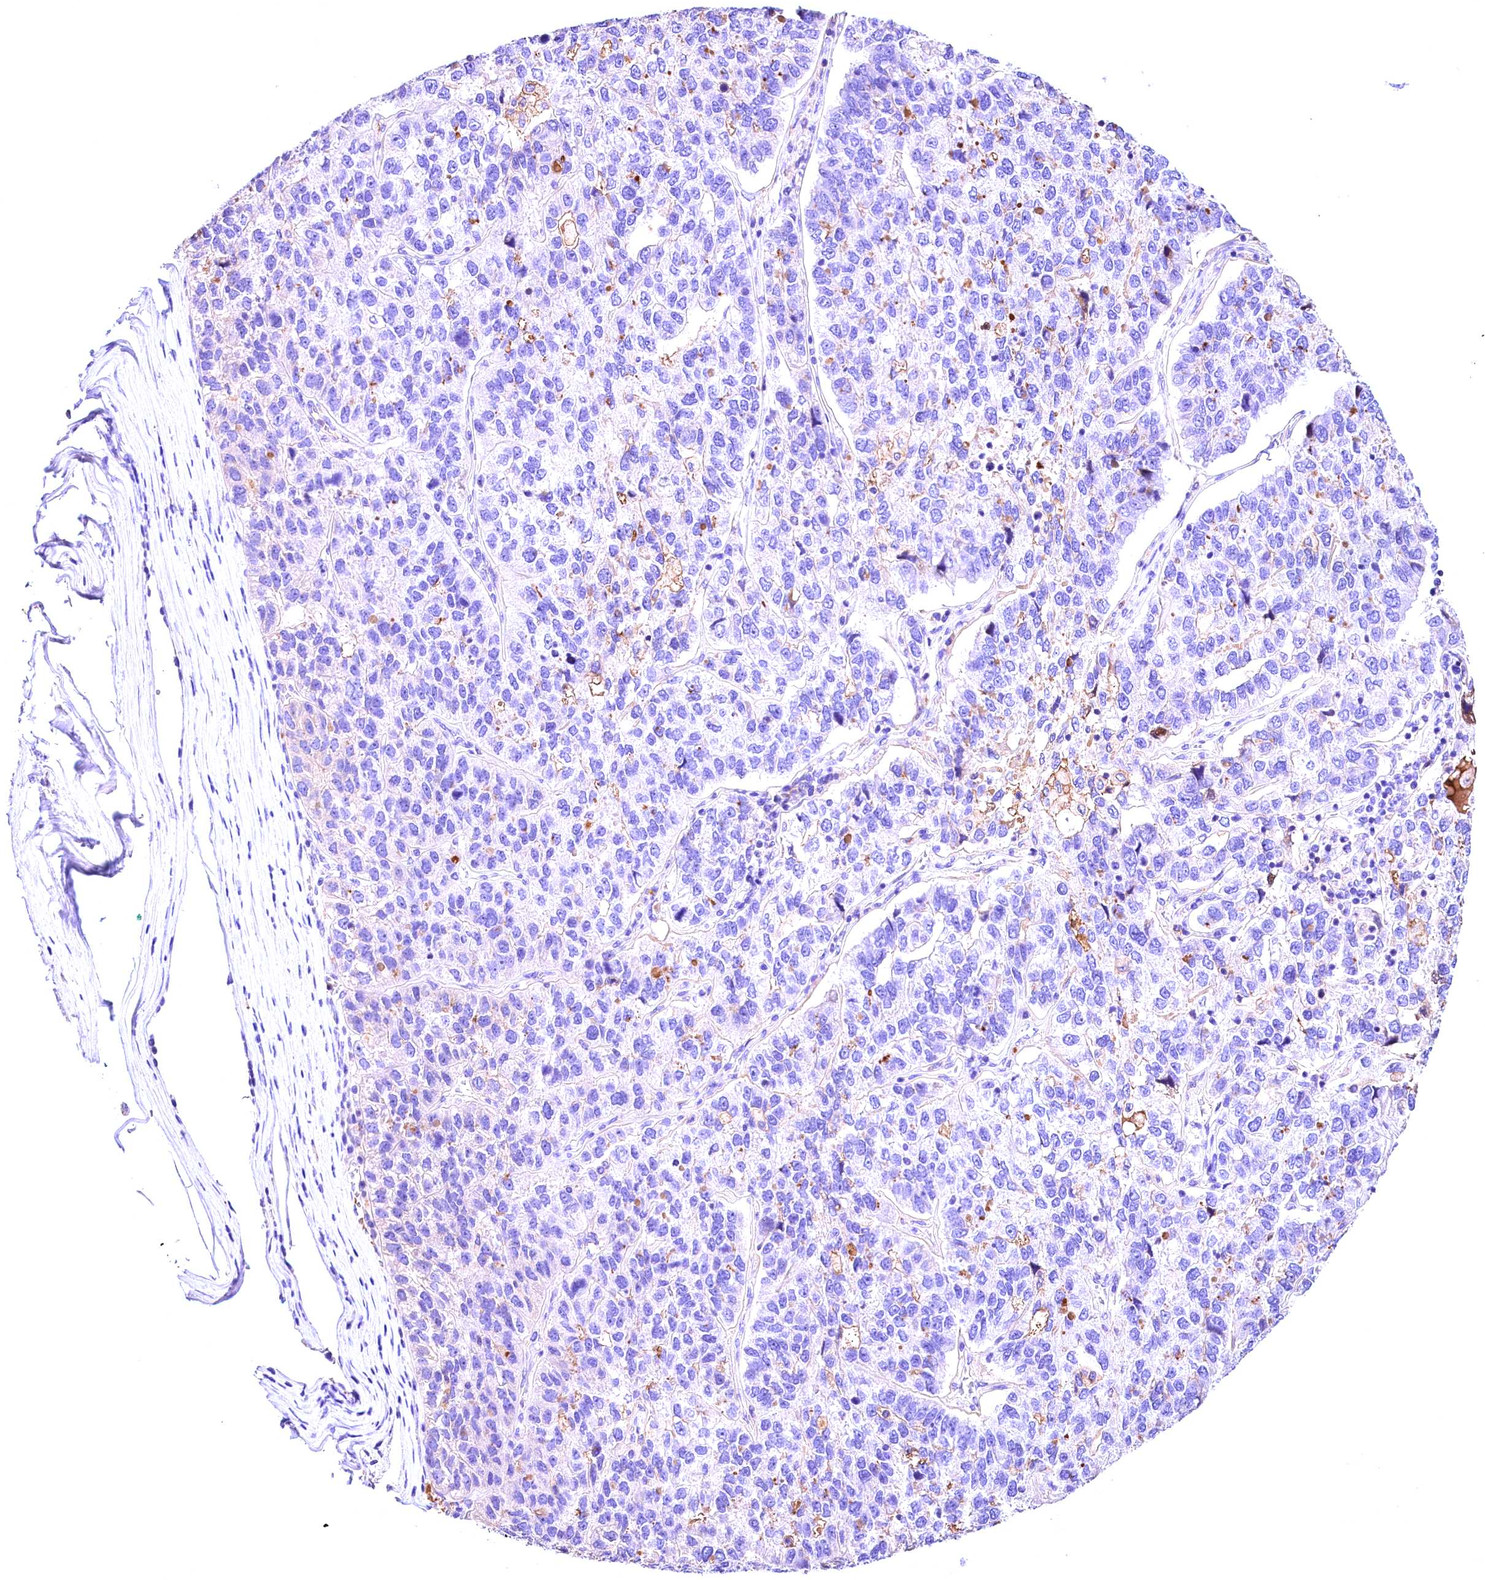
{"staining": {"intensity": "negative", "quantity": "none", "location": "none"}, "tissue": "pancreatic cancer", "cell_type": "Tumor cells", "image_type": "cancer", "snomed": [{"axis": "morphology", "description": "Adenocarcinoma, NOS"}, {"axis": "topography", "description": "Pancreas"}], "caption": "A high-resolution histopathology image shows IHC staining of pancreatic cancer, which displays no significant positivity in tumor cells. (Stains: DAB immunohistochemistry with hematoxylin counter stain, Microscopy: brightfield microscopy at high magnification).", "gene": "ARMC6", "patient": {"sex": "female", "age": 61}}